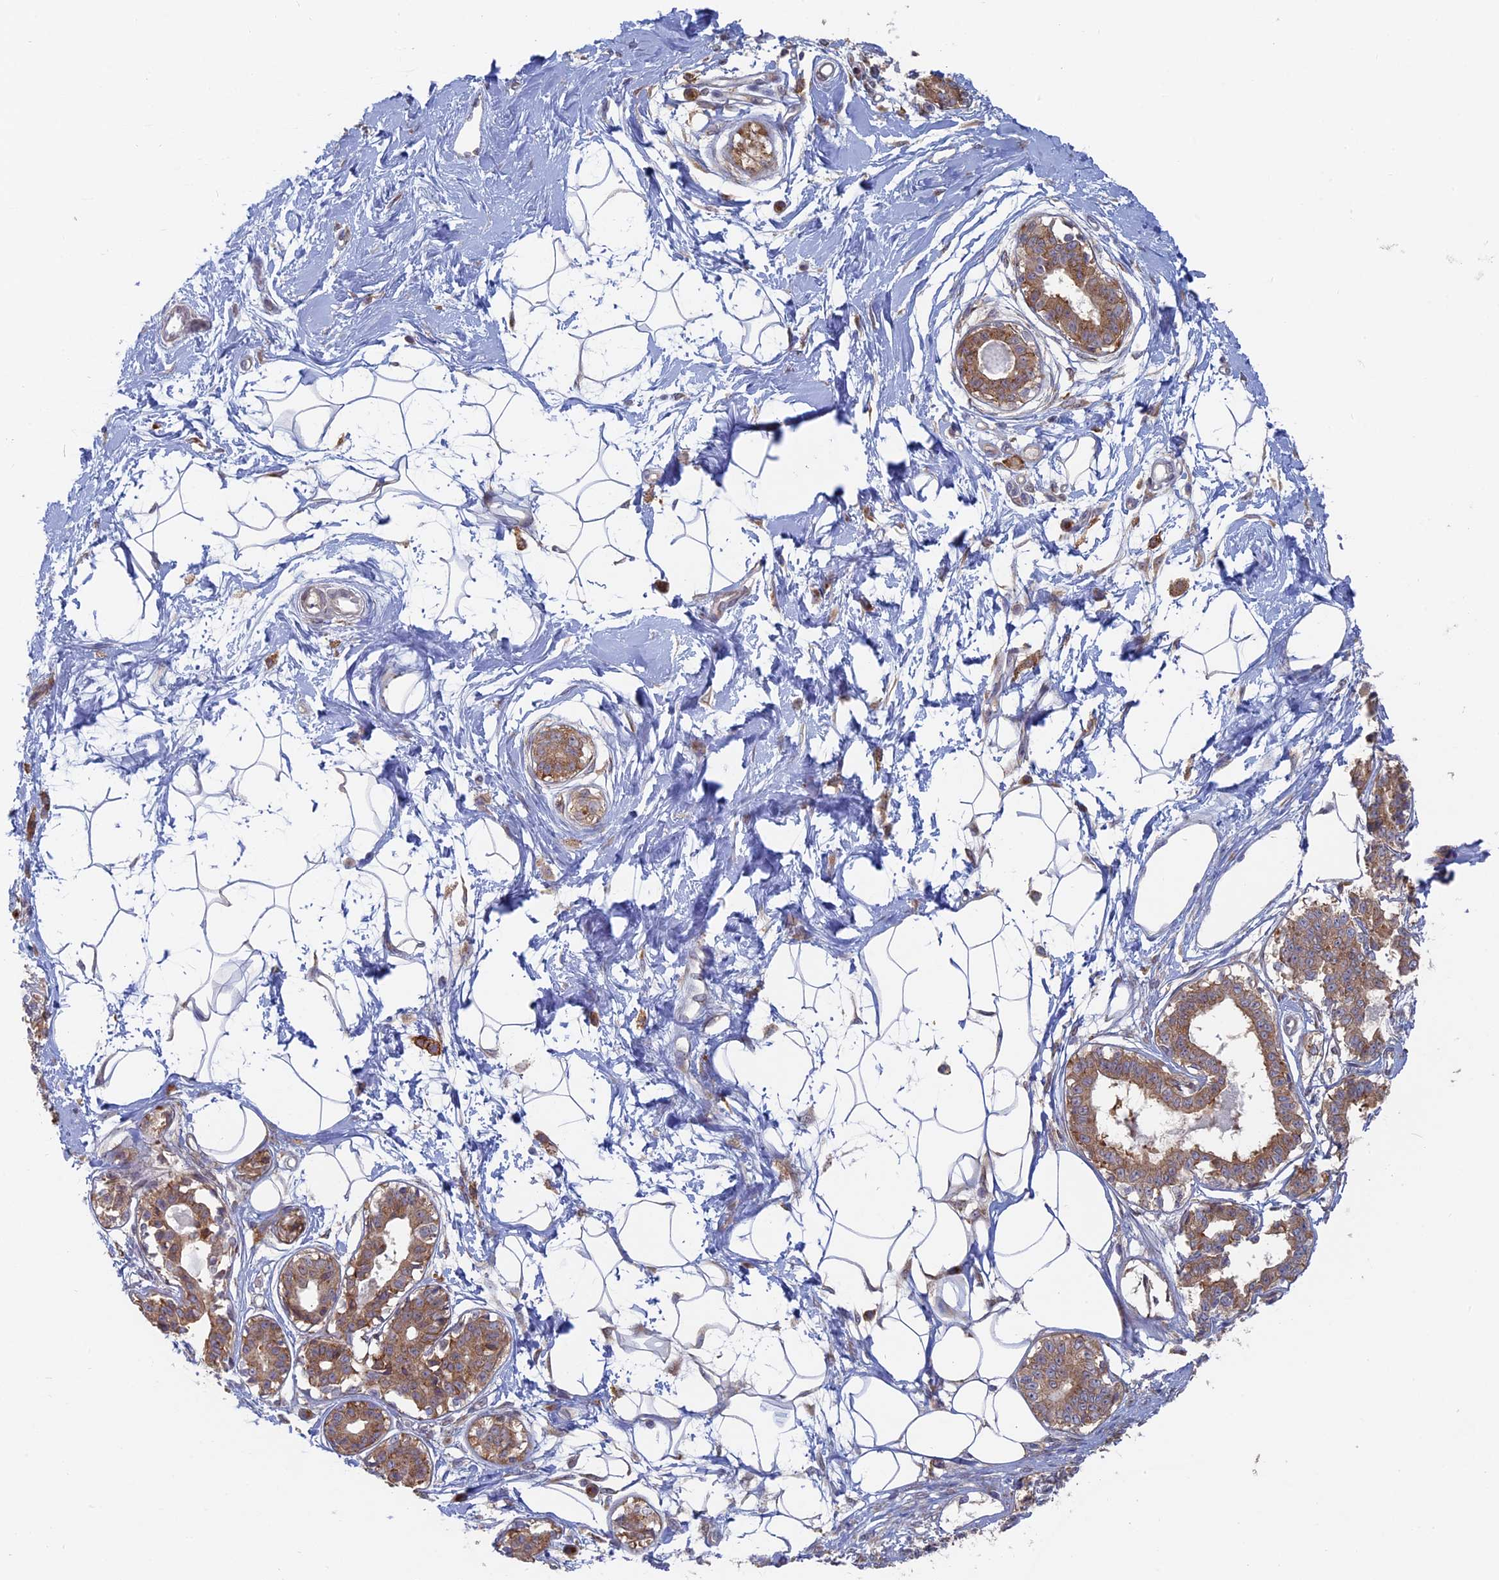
{"staining": {"intensity": "negative", "quantity": "none", "location": "none"}, "tissue": "breast", "cell_type": "Adipocytes", "image_type": "normal", "snomed": [{"axis": "morphology", "description": "Normal tissue, NOS"}, {"axis": "topography", "description": "Breast"}], "caption": "Immunohistochemistry image of benign breast stained for a protein (brown), which shows no expression in adipocytes.", "gene": "TBC1D30", "patient": {"sex": "female", "age": 45}}